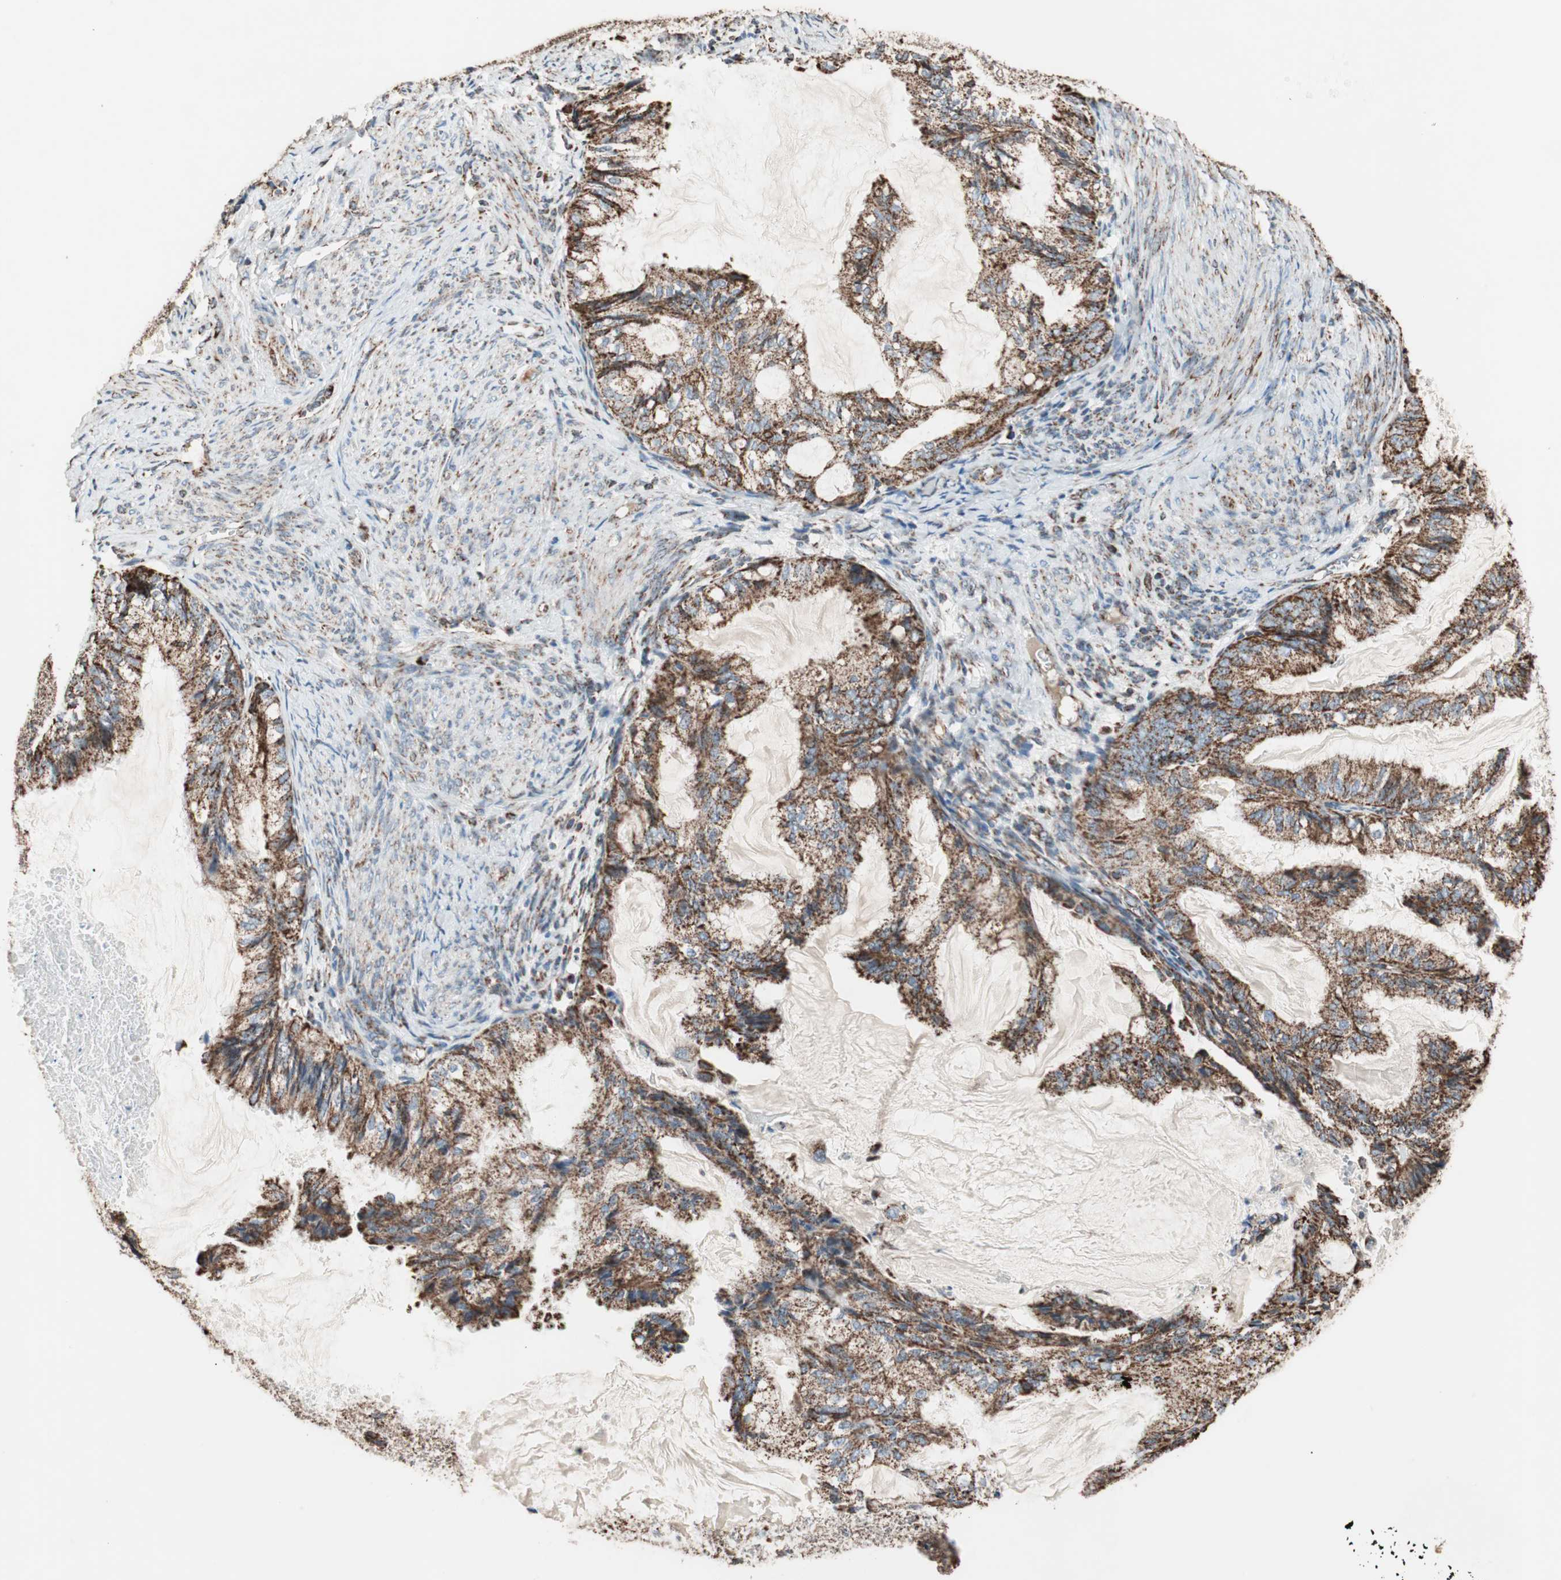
{"staining": {"intensity": "strong", "quantity": ">75%", "location": "cytoplasmic/membranous"}, "tissue": "cervical cancer", "cell_type": "Tumor cells", "image_type": "cancer", "snomed": [{"axis": "morphology", "description": "Normal tissue, NOS"}, {"axis": "morphology", "description": "Adenocarcinoma, NOS"}, {"axis": "topography", "description": "Cervix"}, {"axis": "topography", "description": "Endometrium"}], "caption": "There is high levels of strong cytoplasmic/membranous staining in tumor cells of cervical cancer, as demonstrated by immunohistochemical staining (brown color).", "gene": "PCSK4", "patient": {"sex": "female", "age": 86}}